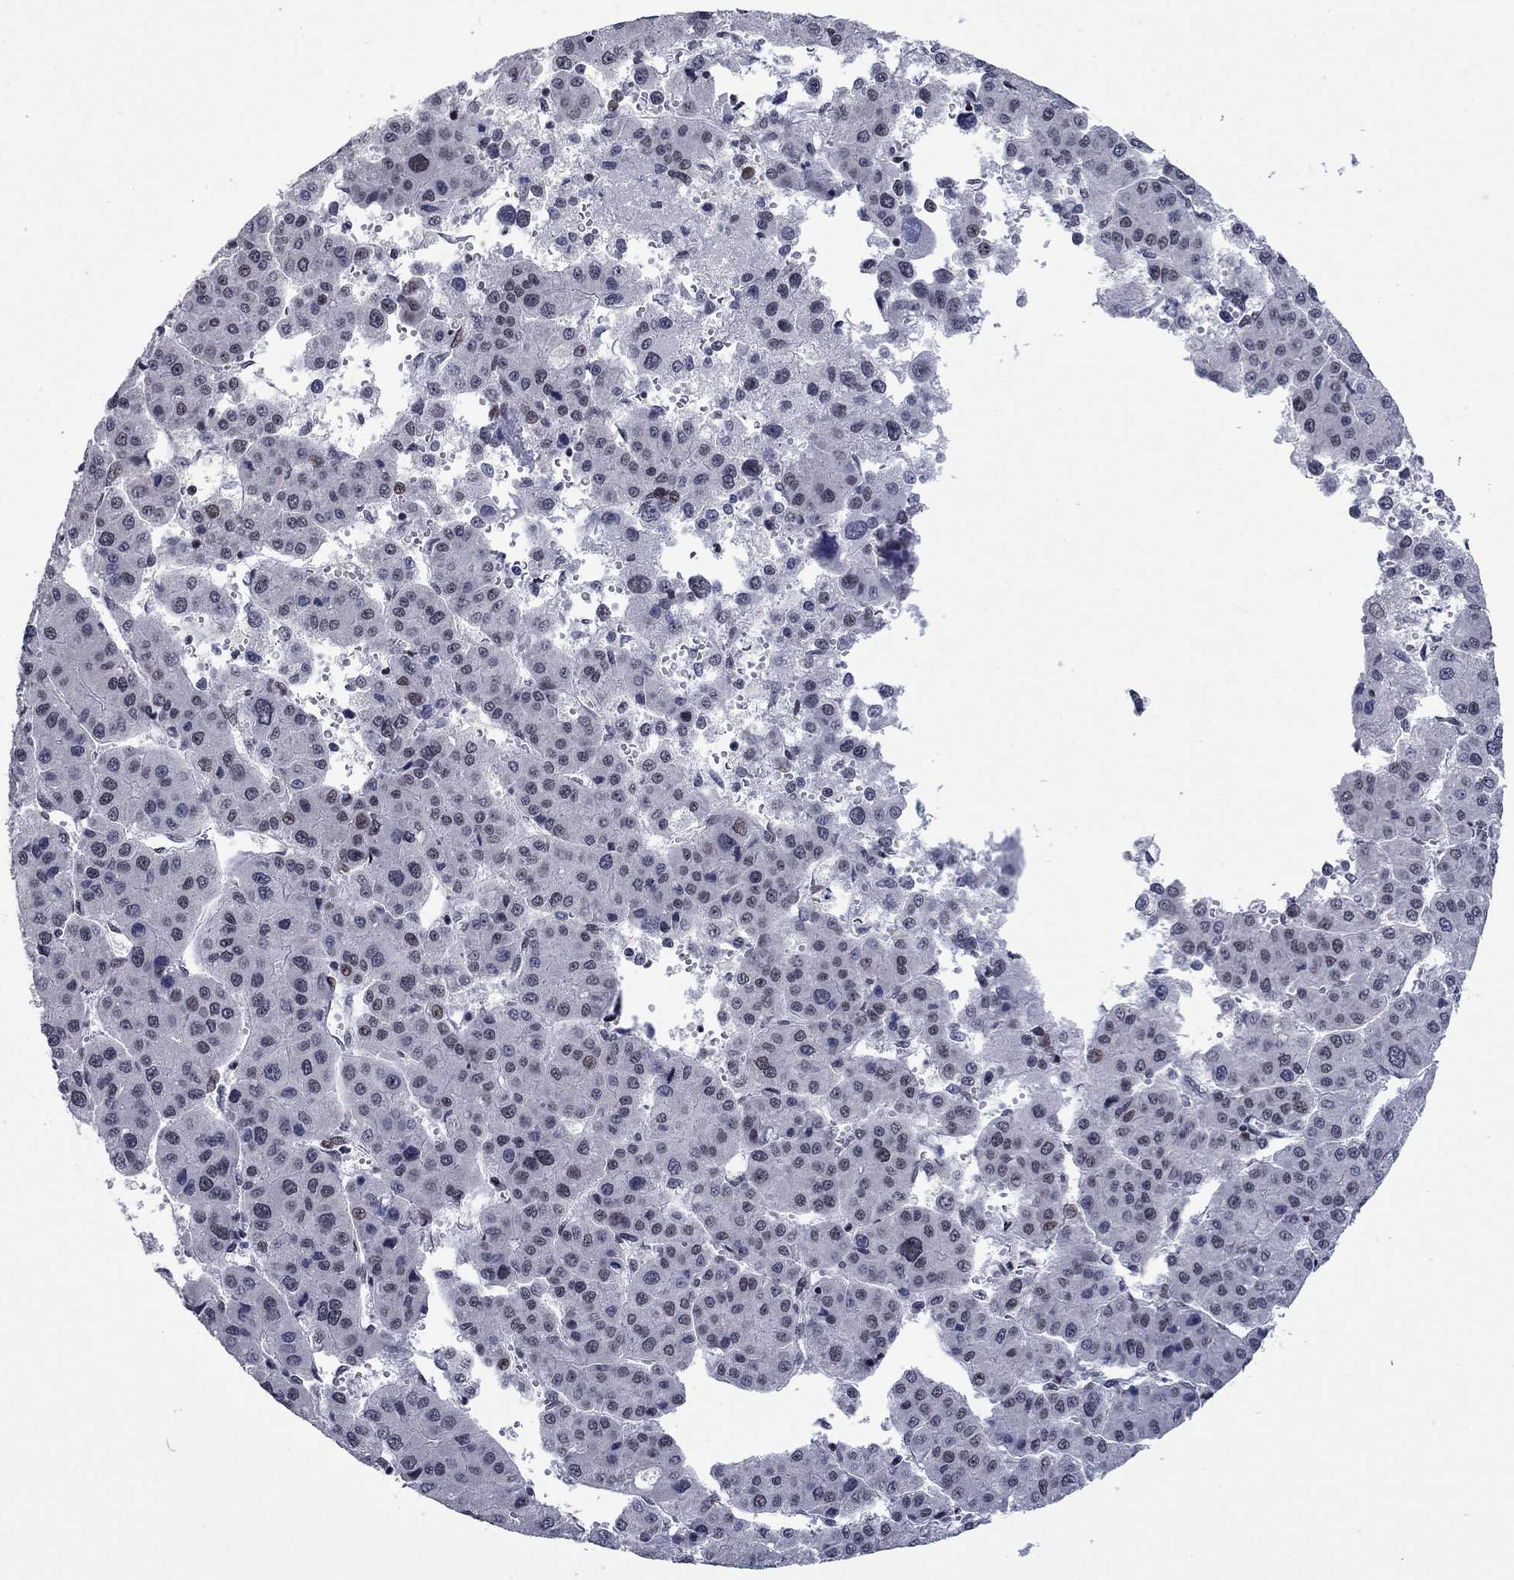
{"staining": {"intensity": "negative", "quantity": "none", "location": "none"}, "tissue": "liver cancer", "cell_type": "Tumor cells", "image_type": "cancer", "snomed": [{"axis": "morphology", "description": "Carcinoma, Hepatocellular, NOS"}, {"axis": "topography", "description": "Liver"}], "caption": "High power microscopy image of an IHC image of liver cancer (hepatocellular carcinoma), revealing no significant expression in tumor cells. The staining is performed using DAB brown chromogen with nuclei counter-stained in using hematoxylin.", "gene": "NPAS3", "patient": {"sex": "male", "age": 73}}